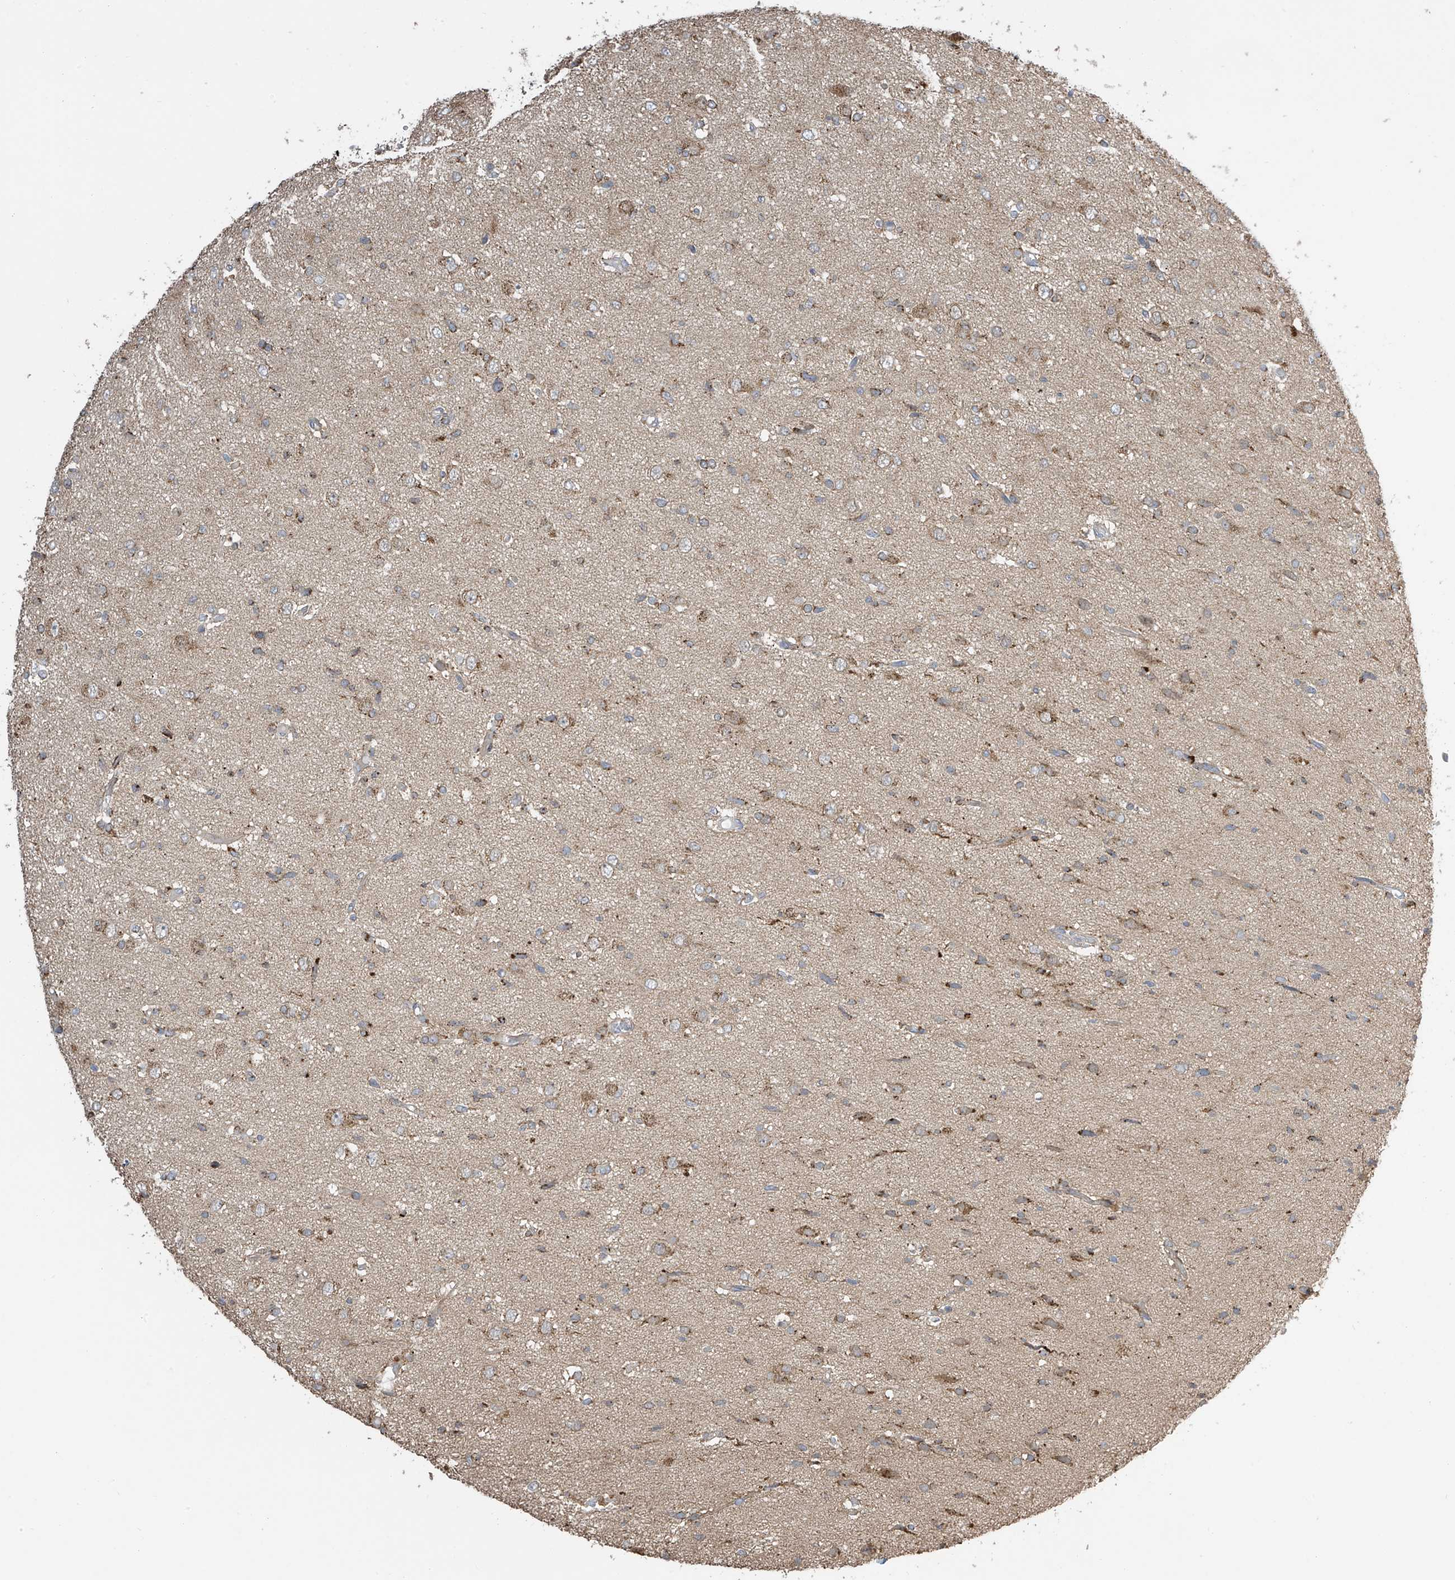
{"staining": {"intensity": "weak", "quantity": "<25%", "location": "cytoplasmic/membranous"}, "tissue": "glioma", "cell_type": "Tumor cells", "image_type": "cancer", "snomed": [{"axis": "morphology", "description": "Glioma, malignant, High grade"}, {"axis": "topography", "description": "Brain"}], "caption": "IHC of human malignant high-grade glioma shows no expression in tumor cells.", "gene": "PNPT1", "patient": {"sex": "female", "age": 59}}